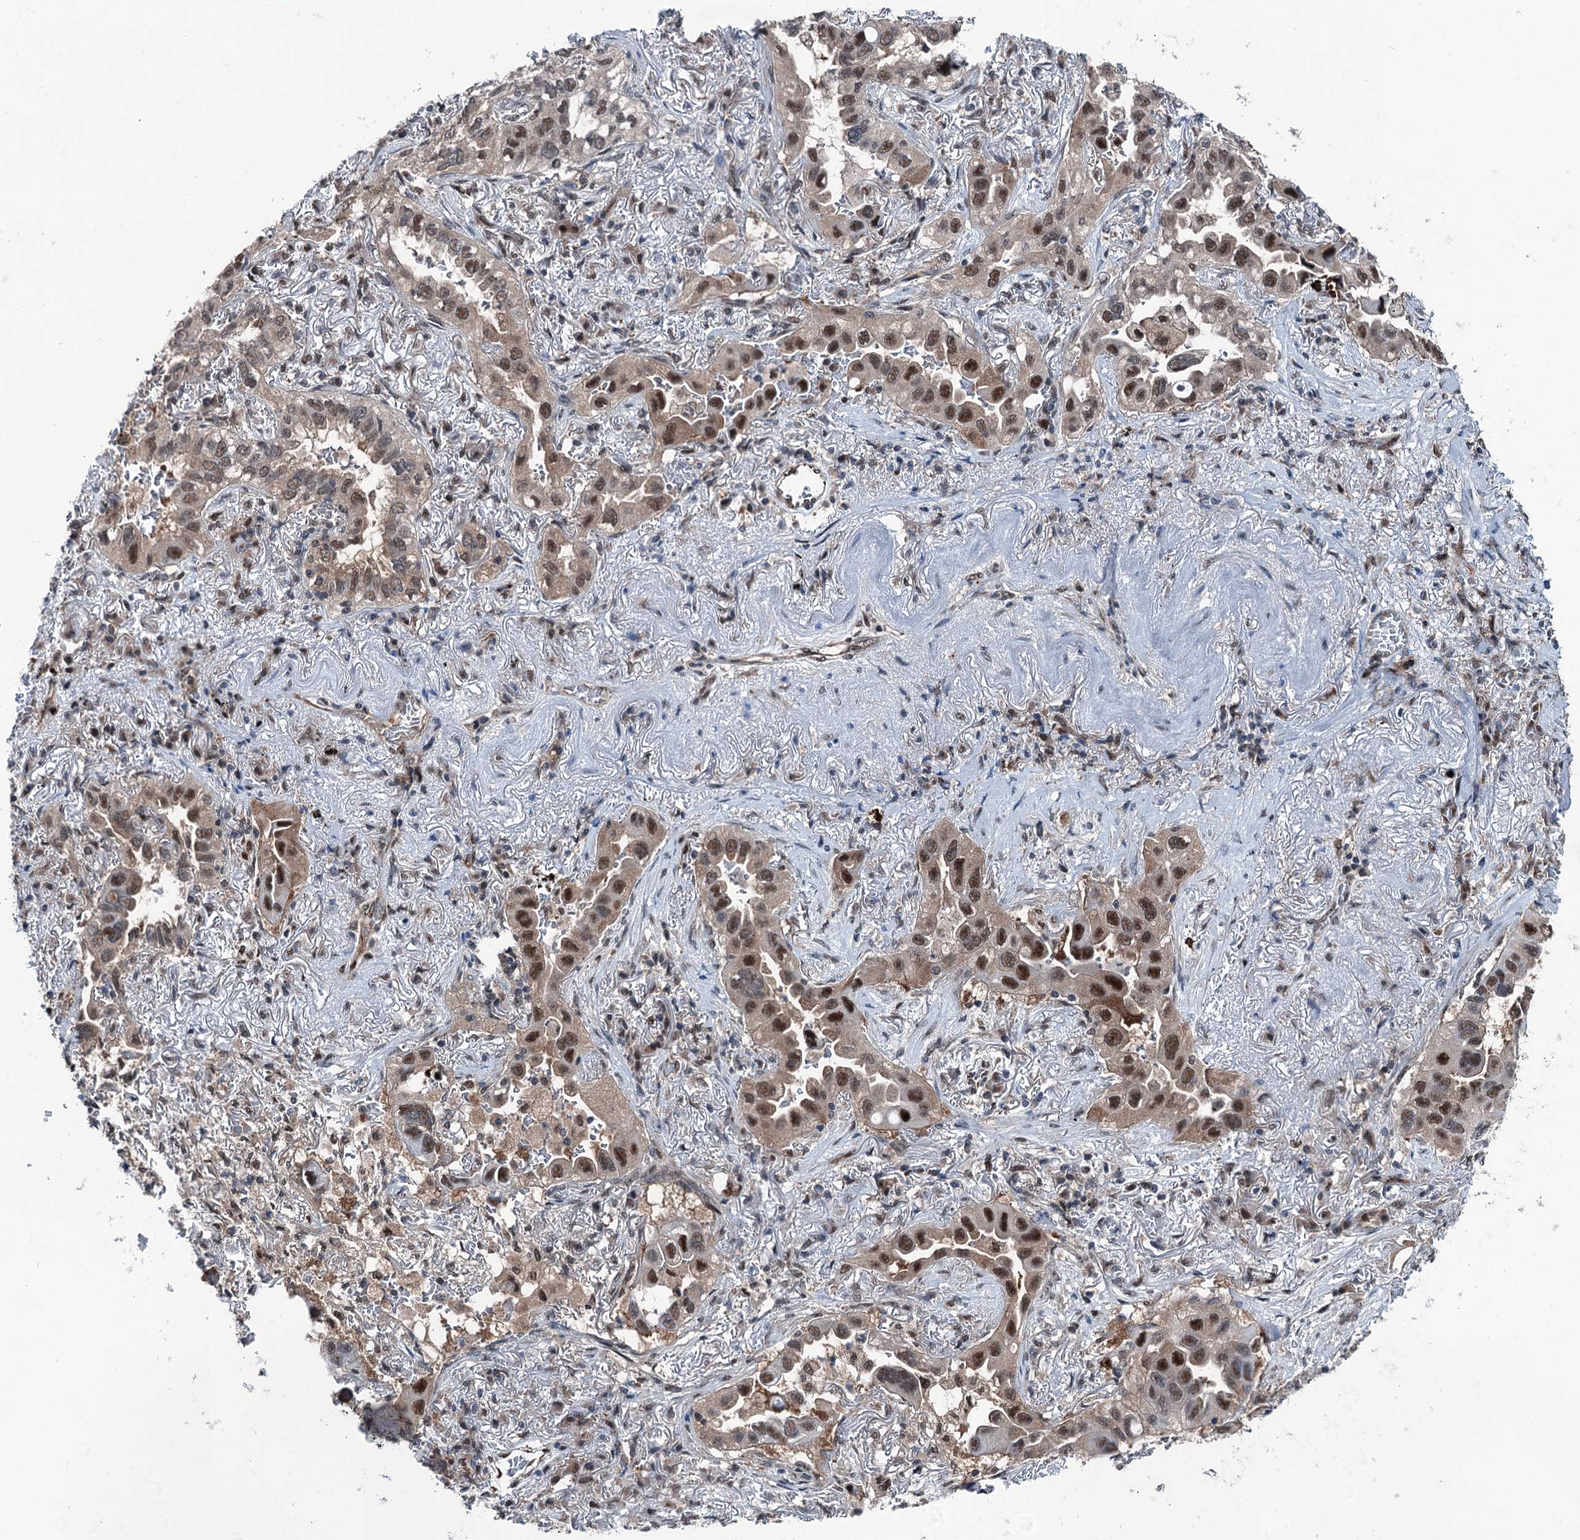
{"staining": {"intensity": "strong", "quantity": ">75%", "location": "nuclear"}, "tissue": "lung cancer", "cell_type": "Tumor cells", "image_type": "cancer", "snomed": [{"axis": "morphology", "description": "Adenocarcinoma, NOS"}, {"axis": "topography", "description": "Lung"}], "caption": "The image demonstrates a brown stain indicating the presence of a protein in the nuclear of tumor cells in lung cancer (adenocarcinoma).", "gene": "PSMD13", "patient": {"sex": "female", "age": 76}}